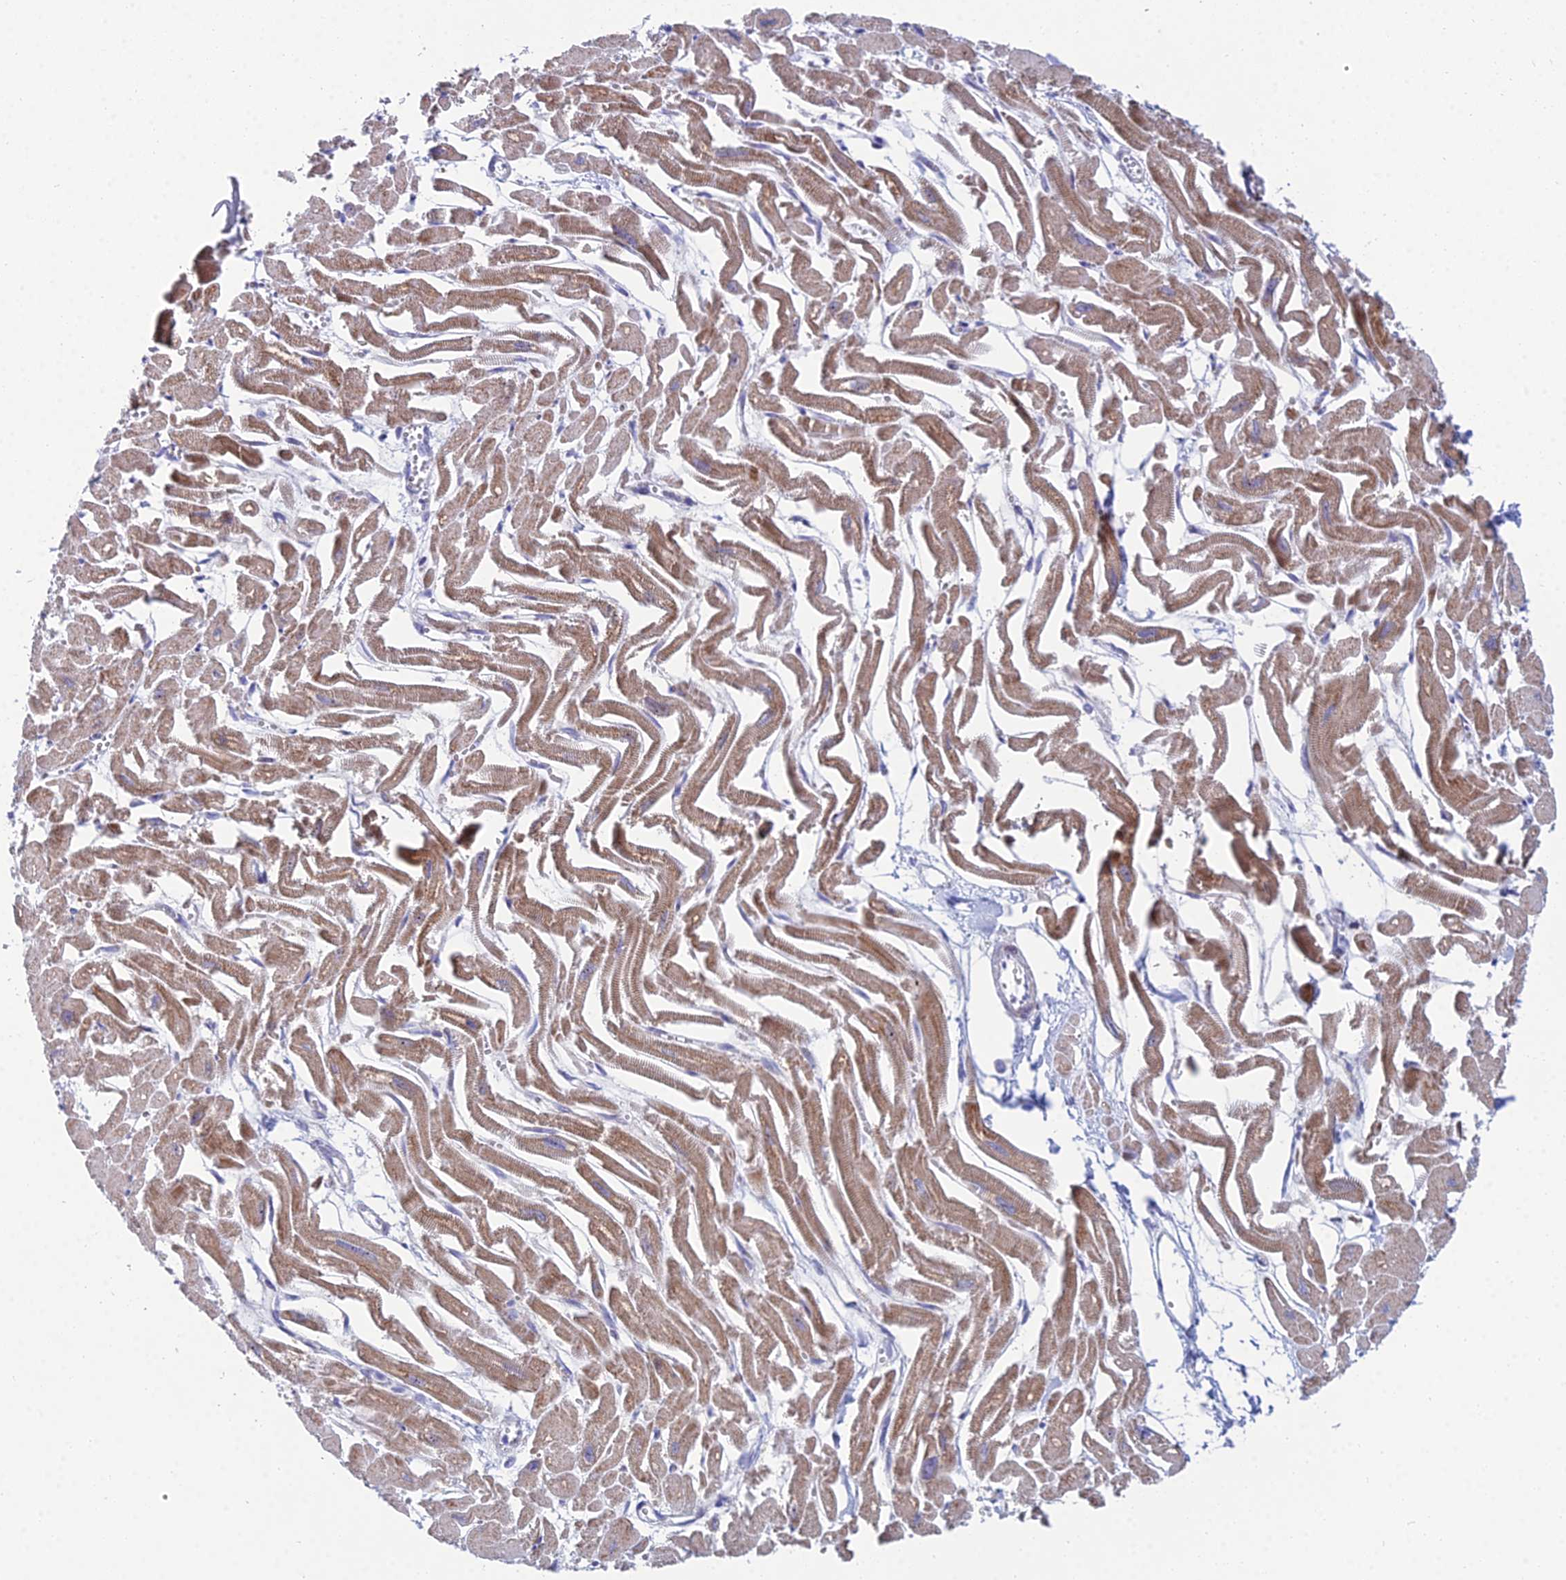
{"staining": {"intensity": "weak", "quantity": ">75%", "location": "cytoplasmic/membranous"}, "tissue": "heart muscle", "cell_type": "Cardiomyocytes", "image_type": "normal", "snomed": [{"axis": "morphology", "description": "Normal tissue, NOS"}, {"axis": "topography", "description": "Heart"}], "caption": "Brown immunohistochemical staining in normal heart muscle reveals weak cytoplasmic/membranous staining in approximately >75% of cardiomyocytes. (DAB (3,3'-diaminobenzidine) IHC, brown staining for protein, blue staining for nuclei).", "gene": "PRR13", "patient": {"sex": "male", "age": 54}}